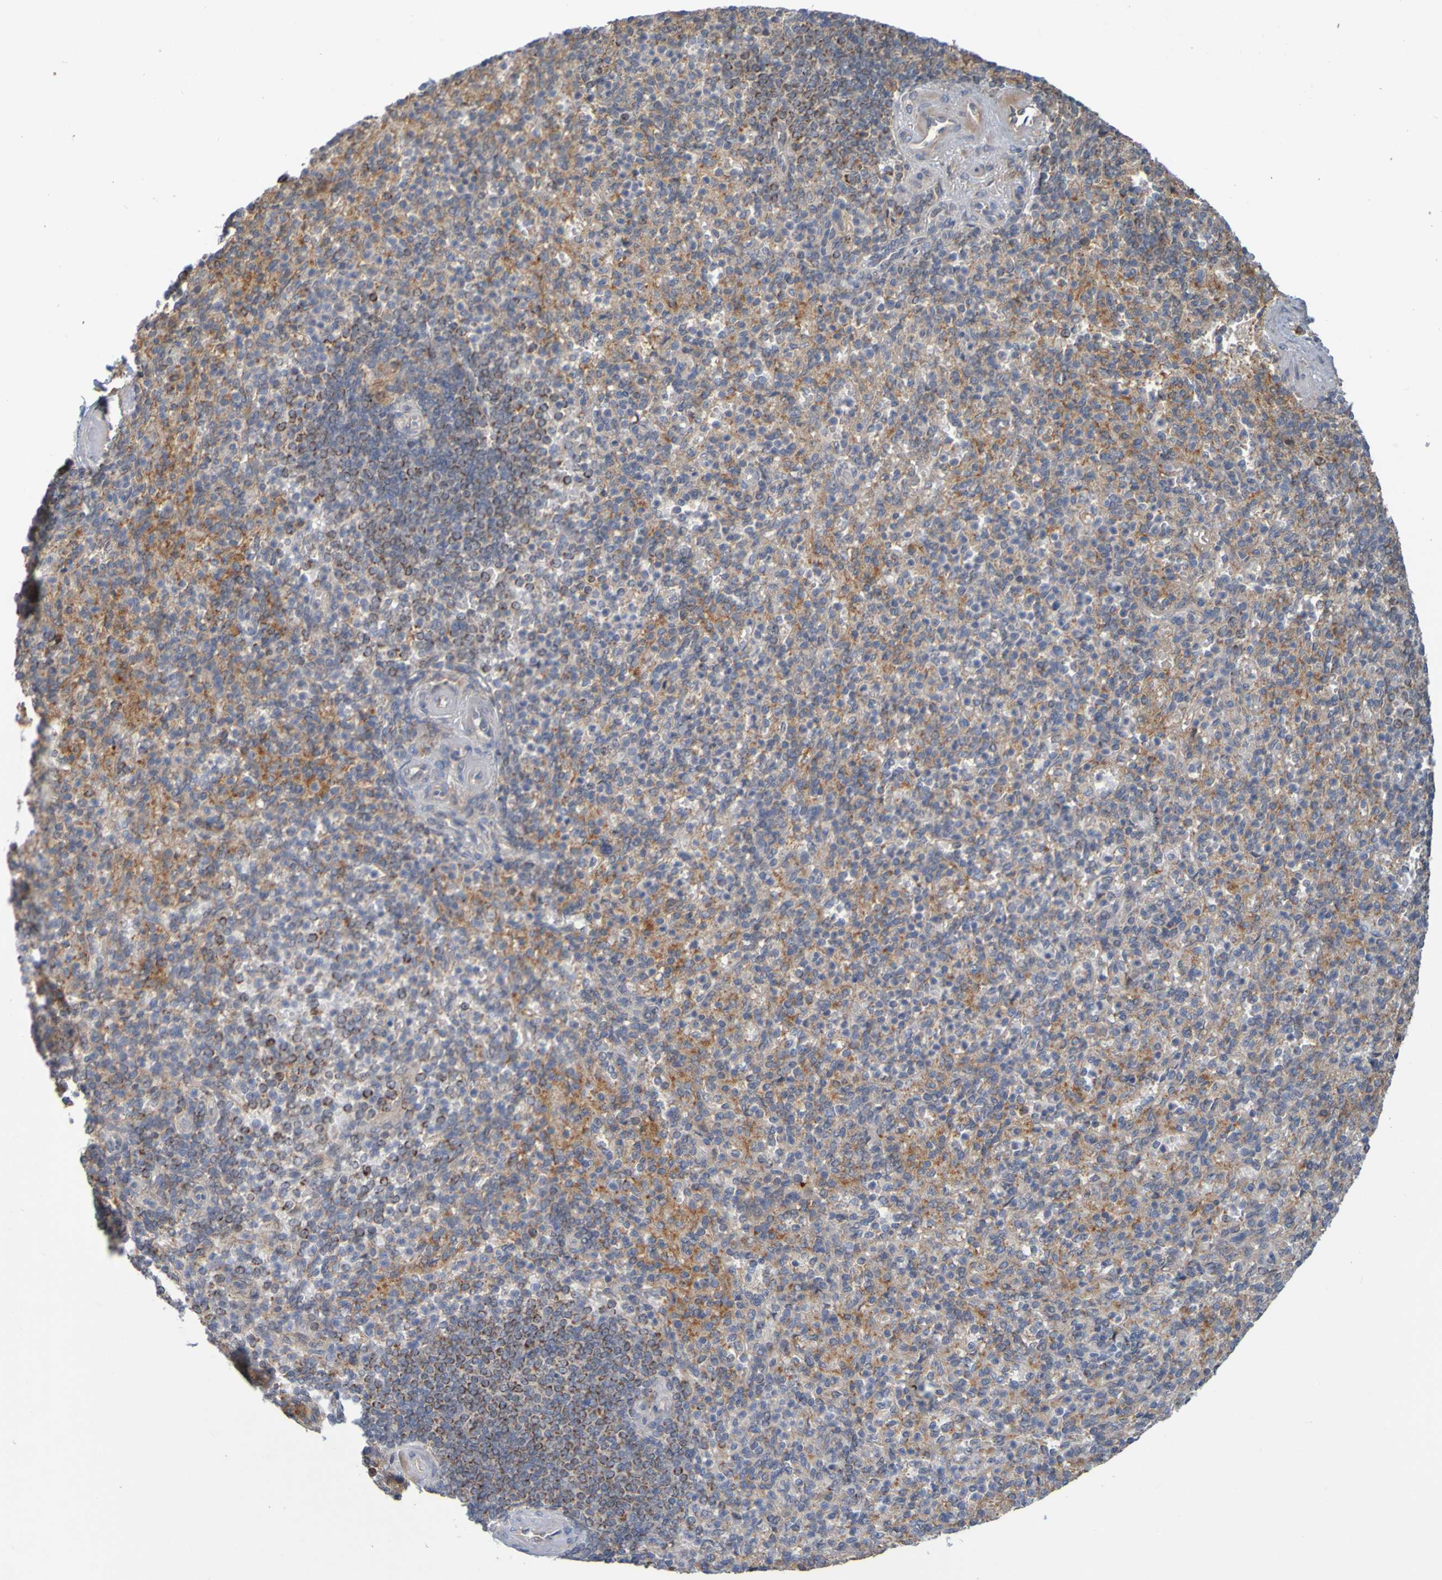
{"staining": {"intensity": "strong", "quantity": "25%-75%", "location": "cytoplasmic/membranous"}, "tissue": "spleen", "cell_type": "Cells in red pulp", "image_type": "normal", "snomed": [{"axis": "morphology", "description": "Normal tissue, NOS"}, {"axis": "topography", "description": "Spleen"}], "caption": "An image showing strong cytoplasmic/membranous staining in about 25%-75% of cells in red pulp in unremarkable spleen, as visualized by brown immunohistochemical staining.", "gene": "TMBIM1", "patient": {"sex": "female", "age": 74}}